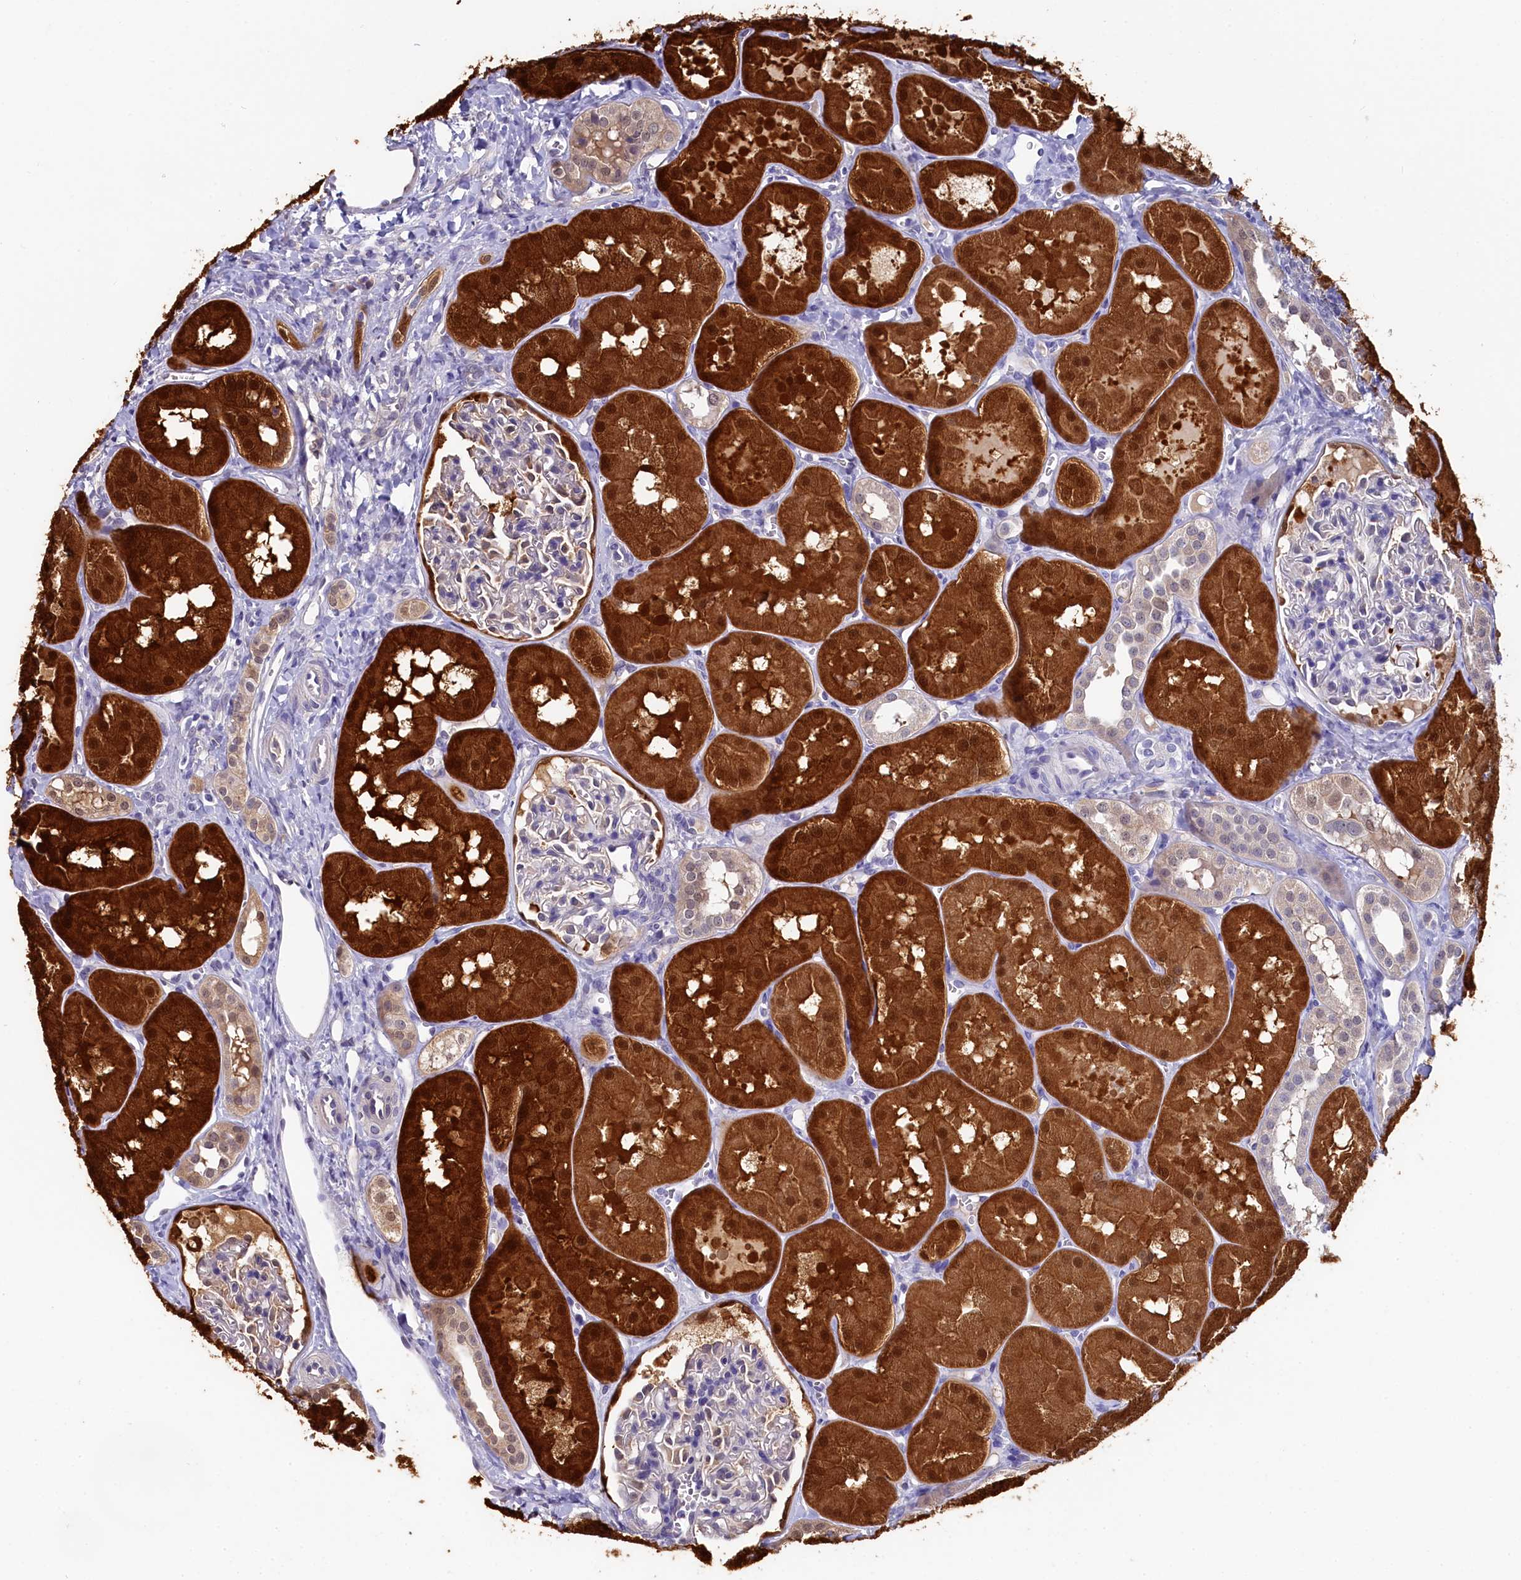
{"staining": {"intensity": "moderate", "quantity": "<25%", "location": "cytoplasmic/membranous"}, "tissue": "kidney", "cell_type": "Cells in glomeruli", "image_type": "normal", "snomed": [{"axis": "morphology", "description": "Normal tissue, NOS"}, {"axis": "topography", "description": "Kidney"}, {"axis": "topography", "description": "Urinary bladder"}], "caption": "Protein staining demonstrates moderate cytoplasmic/membranous staining in about <25% of cells in glomeruli in unremarkable kidney.", "gene": "C11orf54", "patient": {"sex": "male", "age": 16}}